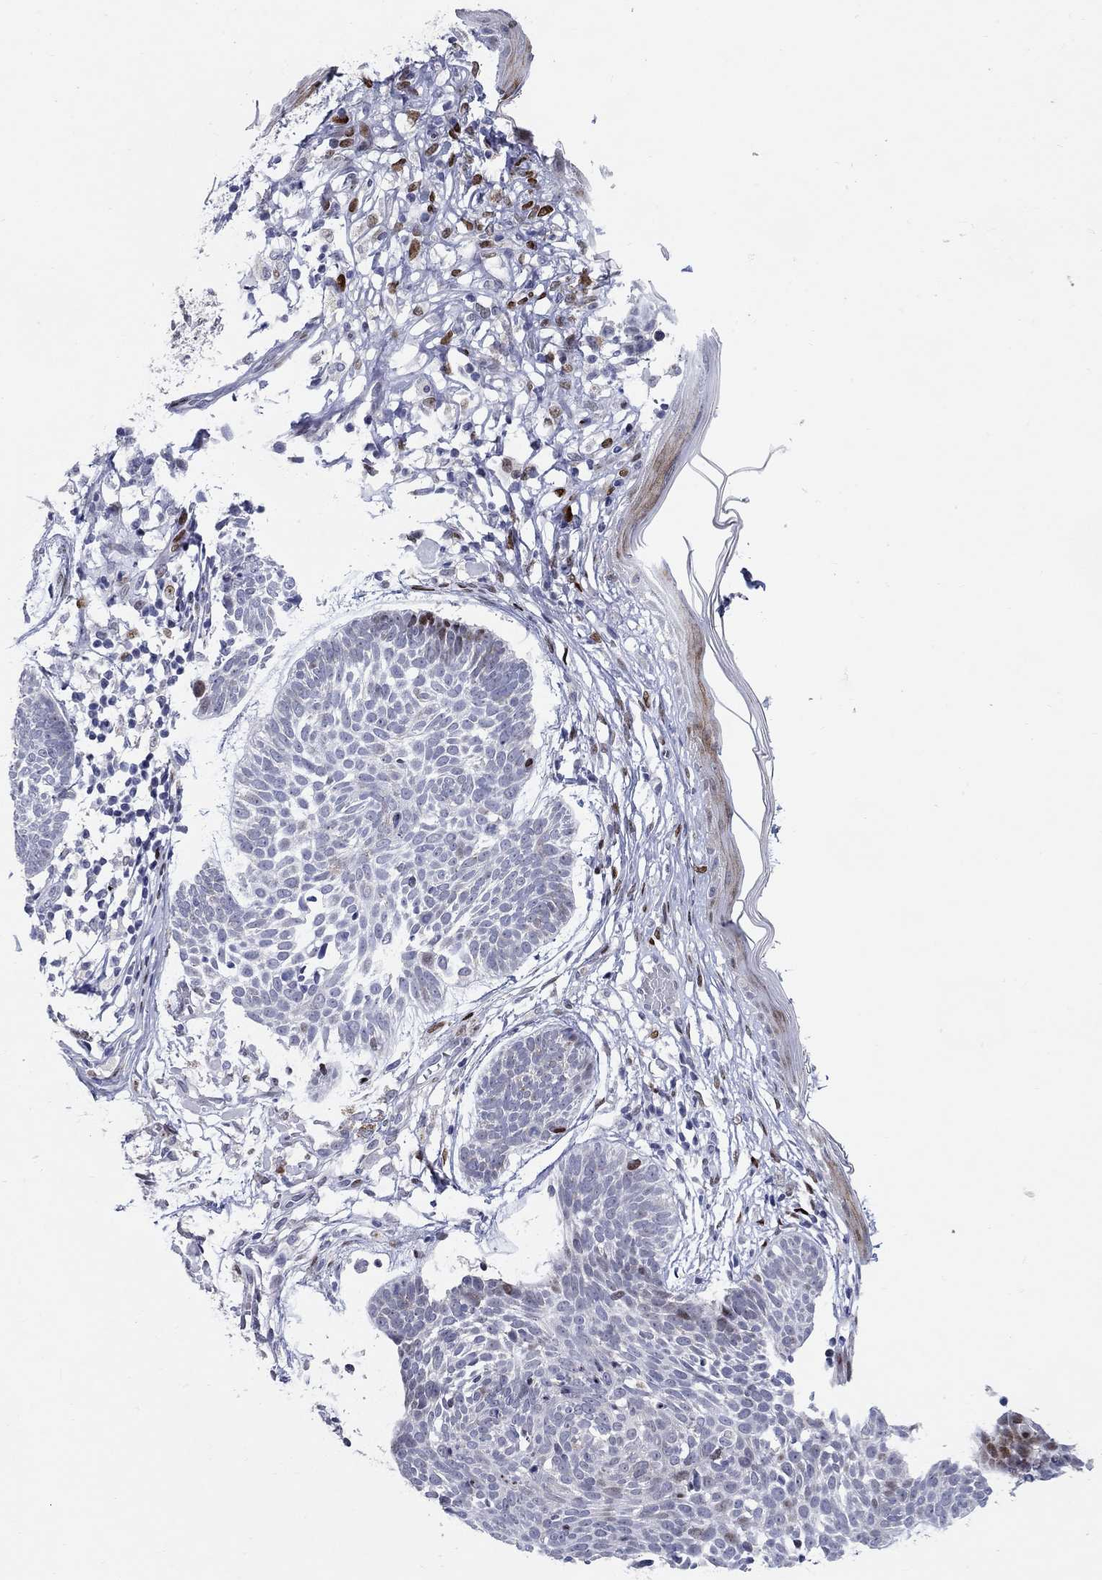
{"staining": {"intensity": "negative", "quantity": "none", "location": "none"}, "tissue": "skin cancer", "cell_type": "Tumor cells", "image_type": "cancer", "snomed": [{"axis": "morphology", "description": "Basal cell carcinoma"}, {"axis": "topography", "description": "Skin"}], "caption": "Tumor cells are negative for protein expression in human basal cell carcinoma (skin). The staining is performed using DAB brown chromogen with nuclei counter-stained in using hematoxylin.", "gene": "RAPGEF5", "patient": {"sex": "male", "age": 85}}